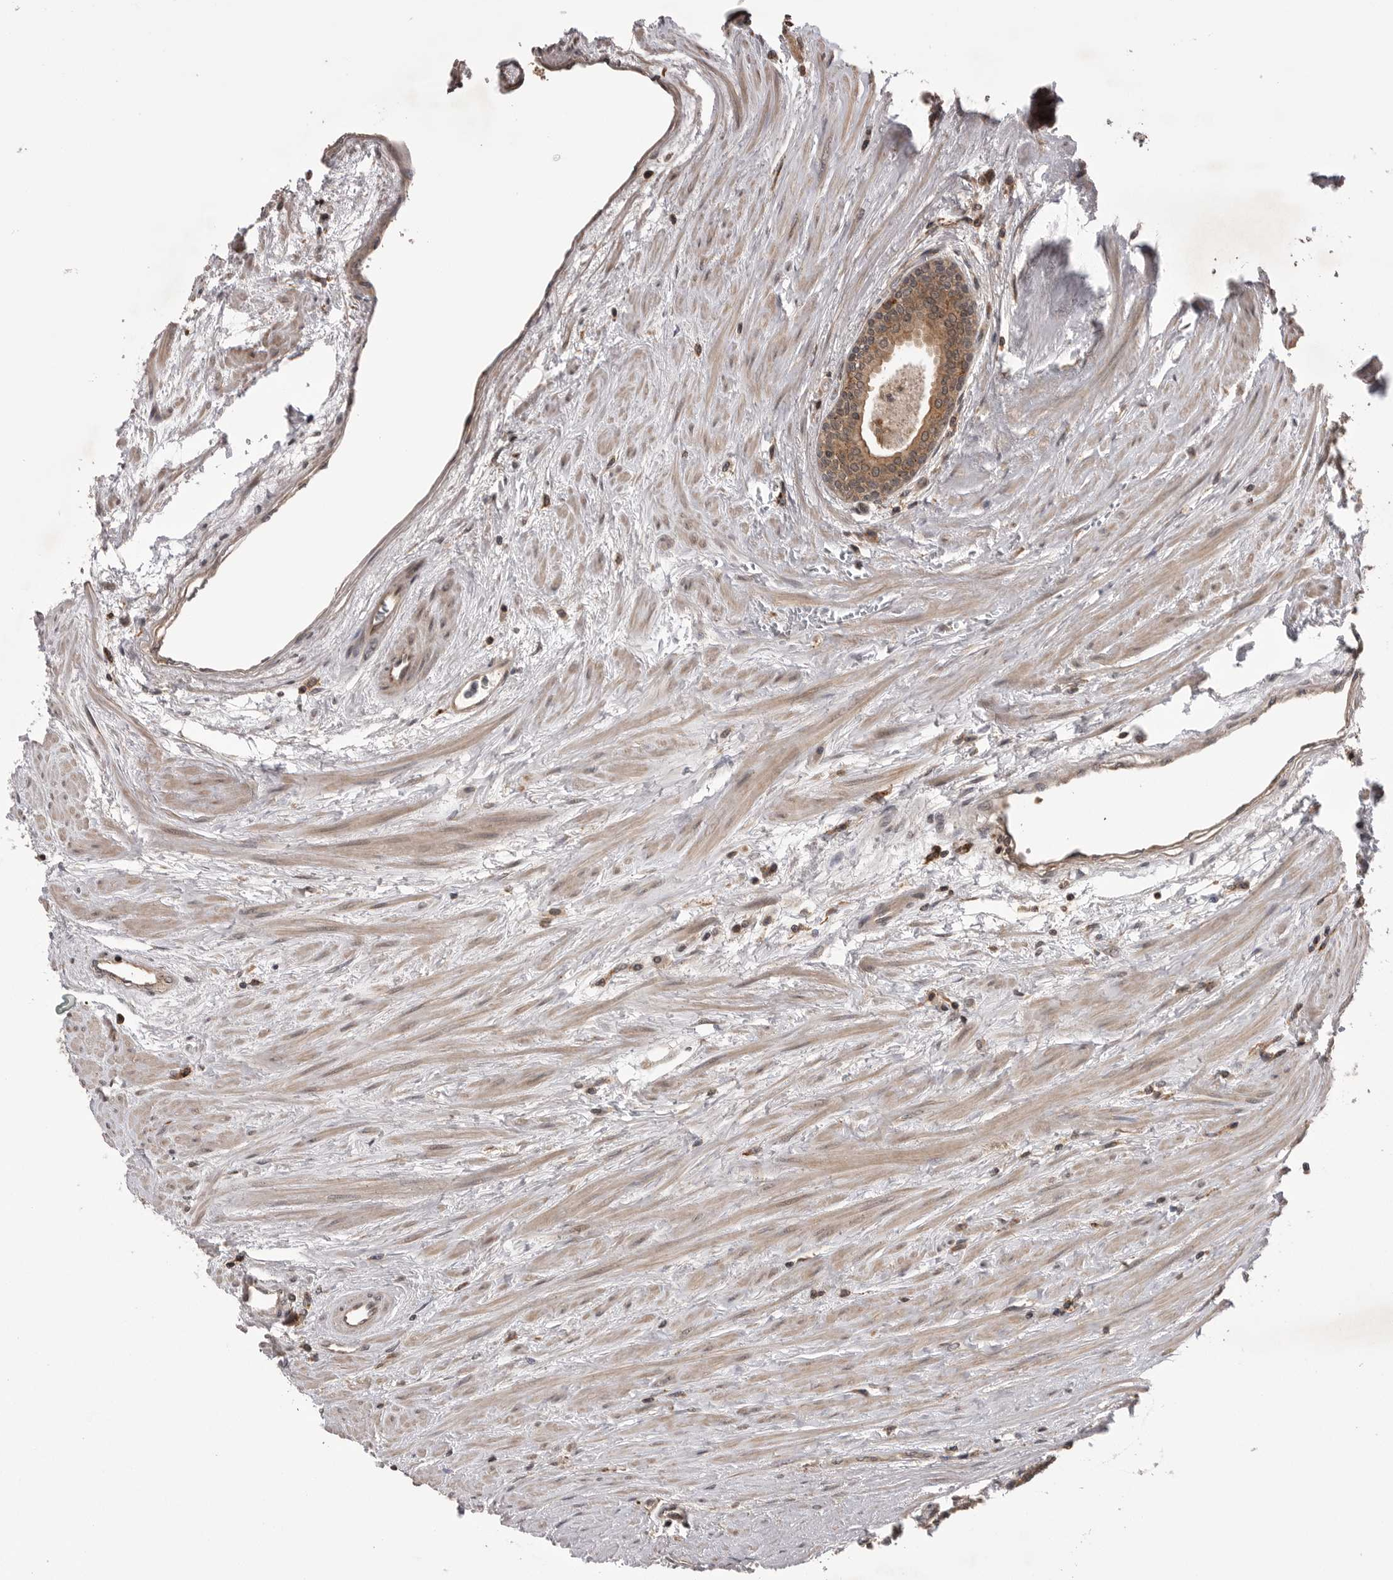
{"staining": {"intensity": "moderate", "quantity": ">75%", "location": "cytoplasmic/membranous"}, "tissue": "prostate cancer", "cell_type": "Tumor cells", "image_type": "cancer", "snomed": [{"axis": "morphology", "description": "Adenocarcinoma, High grade"}, {"axis": "topography", "description": "Prostate"}], "caption": "Moderate cytoplasmic/membranous protein positivity is appreciated in approximately >75% of tumor cells in prostate cancer (adenocarcinoma (high-grade)).", "gene": "AOAH", "patient": {"sex": "male", "age": 61}}